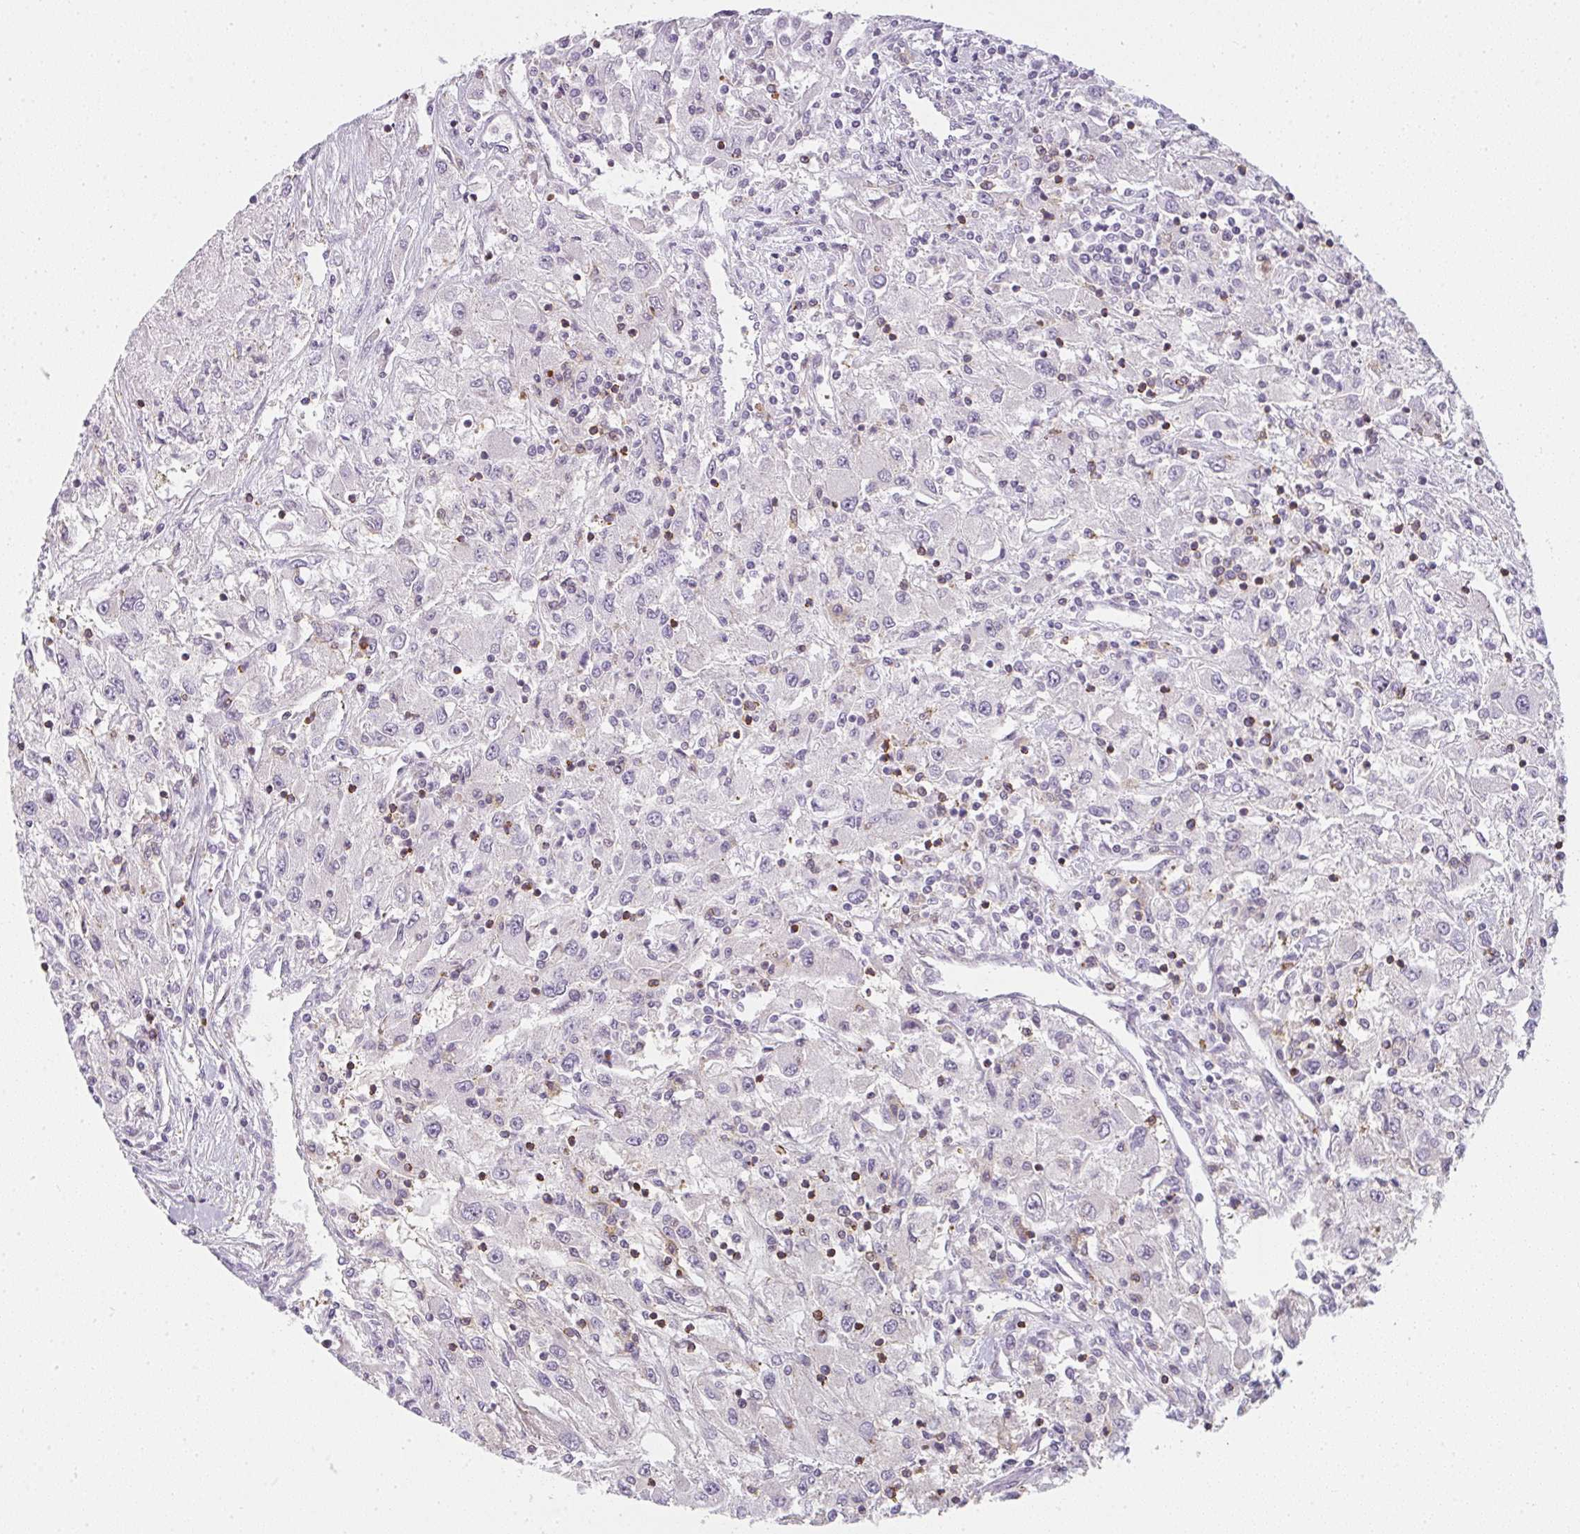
{"staining": {"intensity": "negative", "quantity": "none", "location": "none"}, "tissue": "renal cancer", "cell_type": "Tumor cells", "image_type": "cancer", "snomed": [{"axis": "morphology", "description": "Adenocarcinoma, NOS"}, {"axis": "topography", "description": "Kidney"}], "caption": "This is an IHC image of human renal adenocarcinoma. There is no staining in tumor cells.", "gene": "SULF1", "patient": {"sex": "female", "age": 67}}